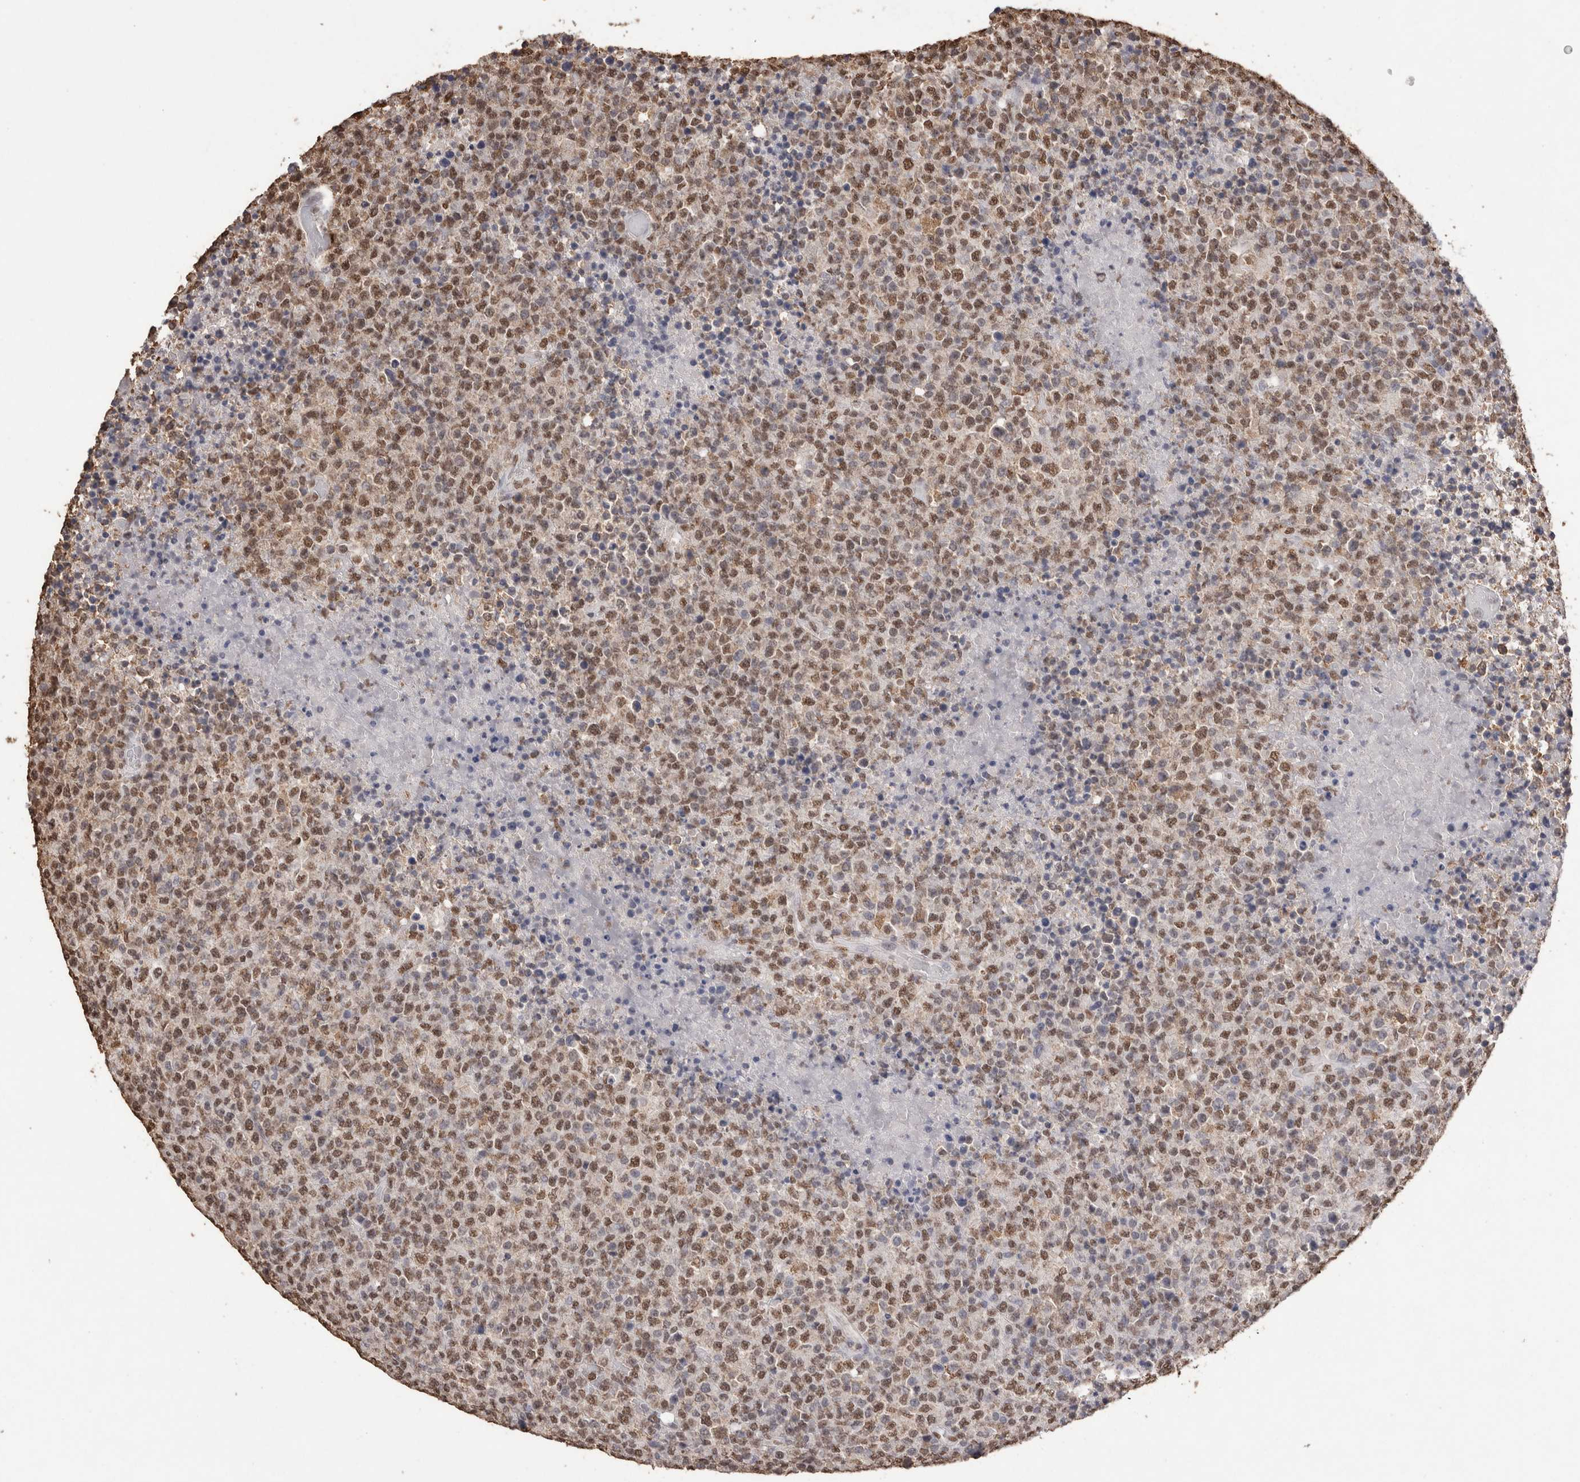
{"staining": {"intensity": "moderate", "quantity": ">75%", "location": "nuclear"}, "tissue": "lymphoma", "cell_type": "Tumor cells", "image_type": "cancer", "snomed": [{"axis": "morphology", "description": "Malignant lymphoma, non-Hodgkin's type, High grade"}, {"axis": "topography", "description": "Lymph node"}], "caption": "The immunohistochemical stain labels moderate nuclear staining in tumor cells of lymphoma tissue. (Stains: DAB (3,3'-diaminobenzidine) in brown, nuclei in blue, Microscopy: brightfield microscopy at high magnification).", "gene": "NTHL1", "patient": {"sex": "male", "age": 13}}